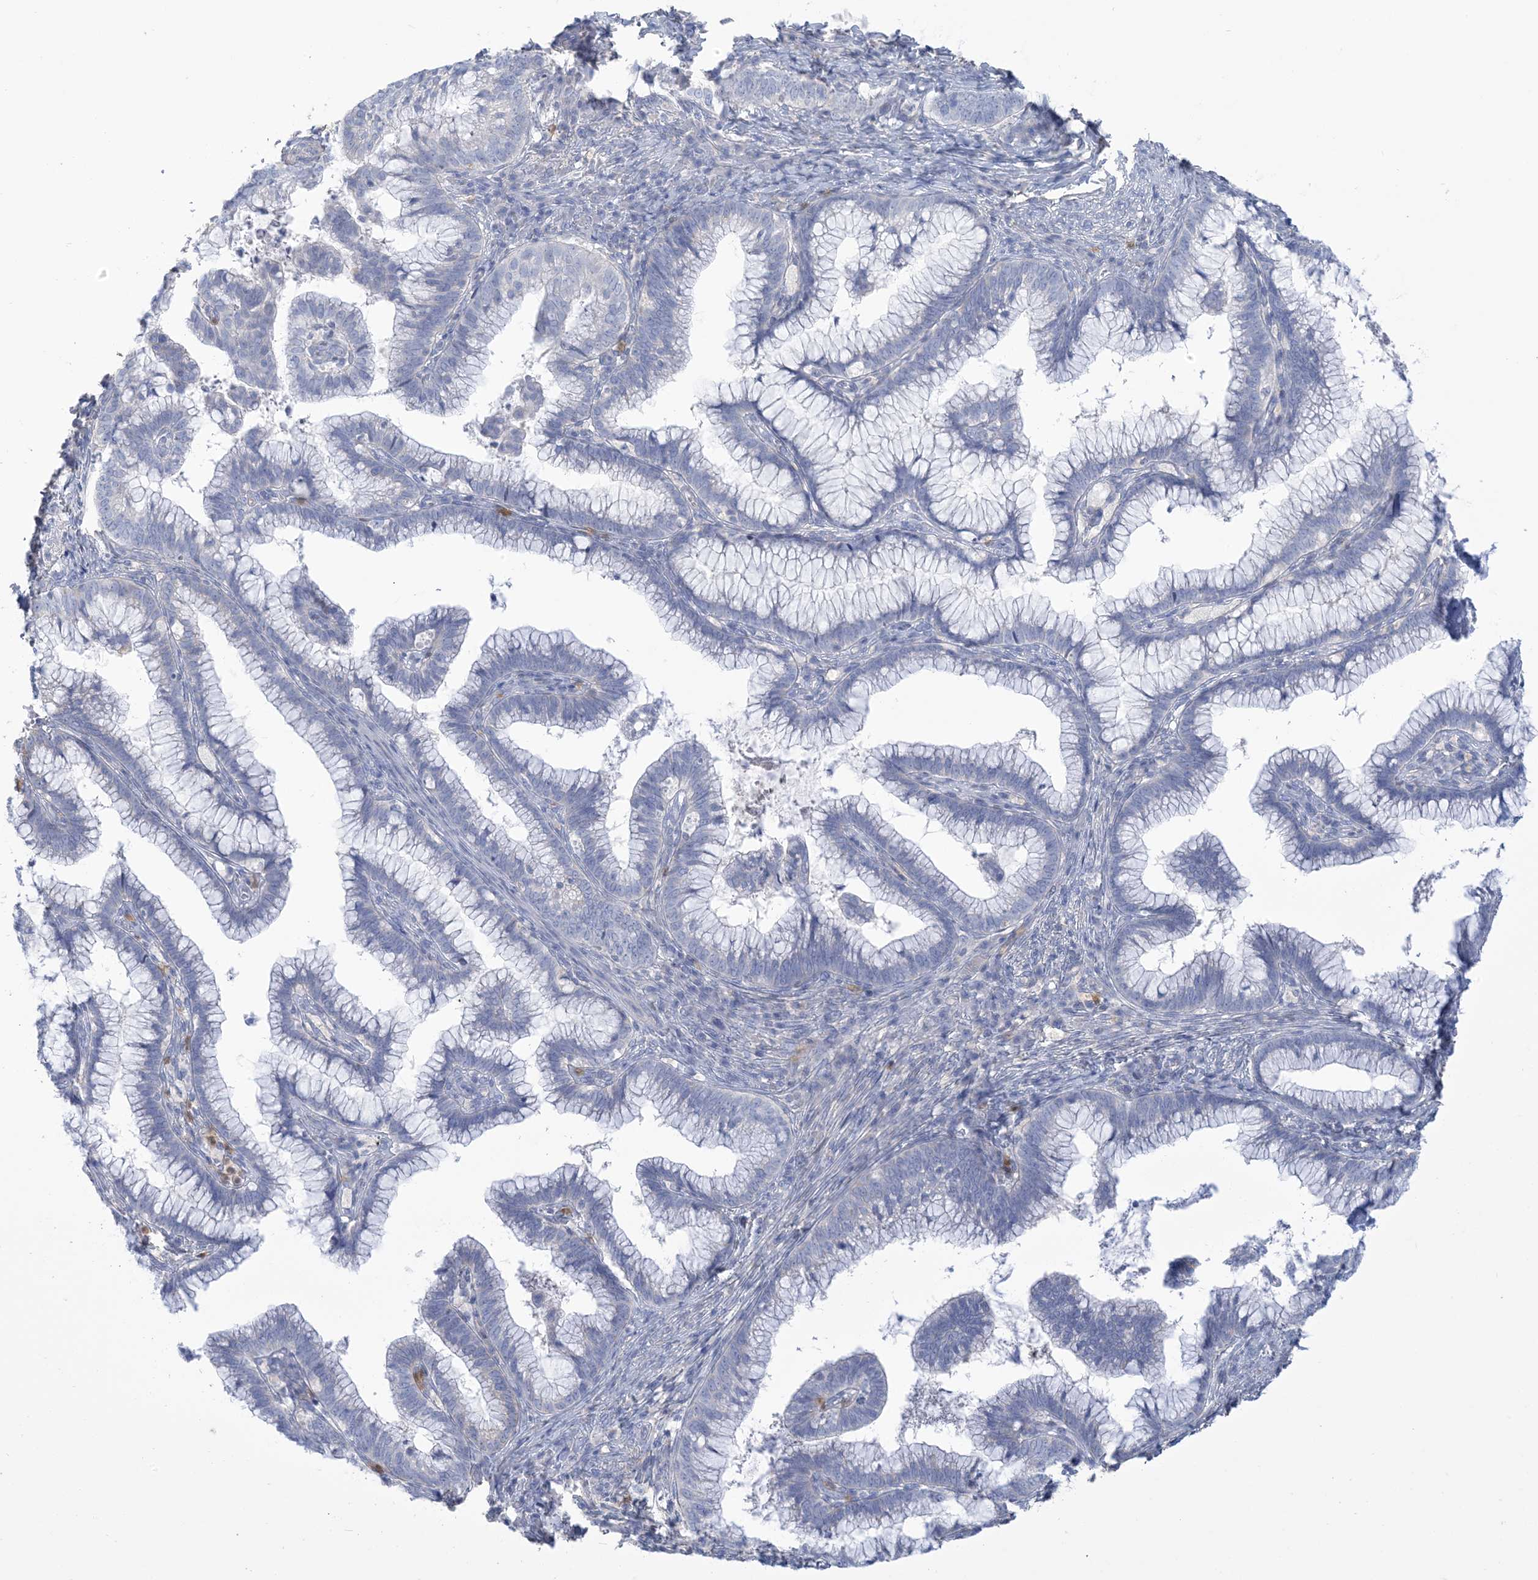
{"staining": {"intensity": "negative", "quantity": "none", "location": "none"}, "tissue": "cervical cancer", "cell_type": "Tumor cells", "image_type": "cancer", "snomed": [{"axis": "morphology", "description": "Adenocarcinoma, NOS"}, {"axis": "topography", "description": "Cervix"}], "caption": "Tumor cells show no significant positivity in cervical cancer.", "gene": "MTHFD2L", "patient": {"sex": "female", "age": 36}}